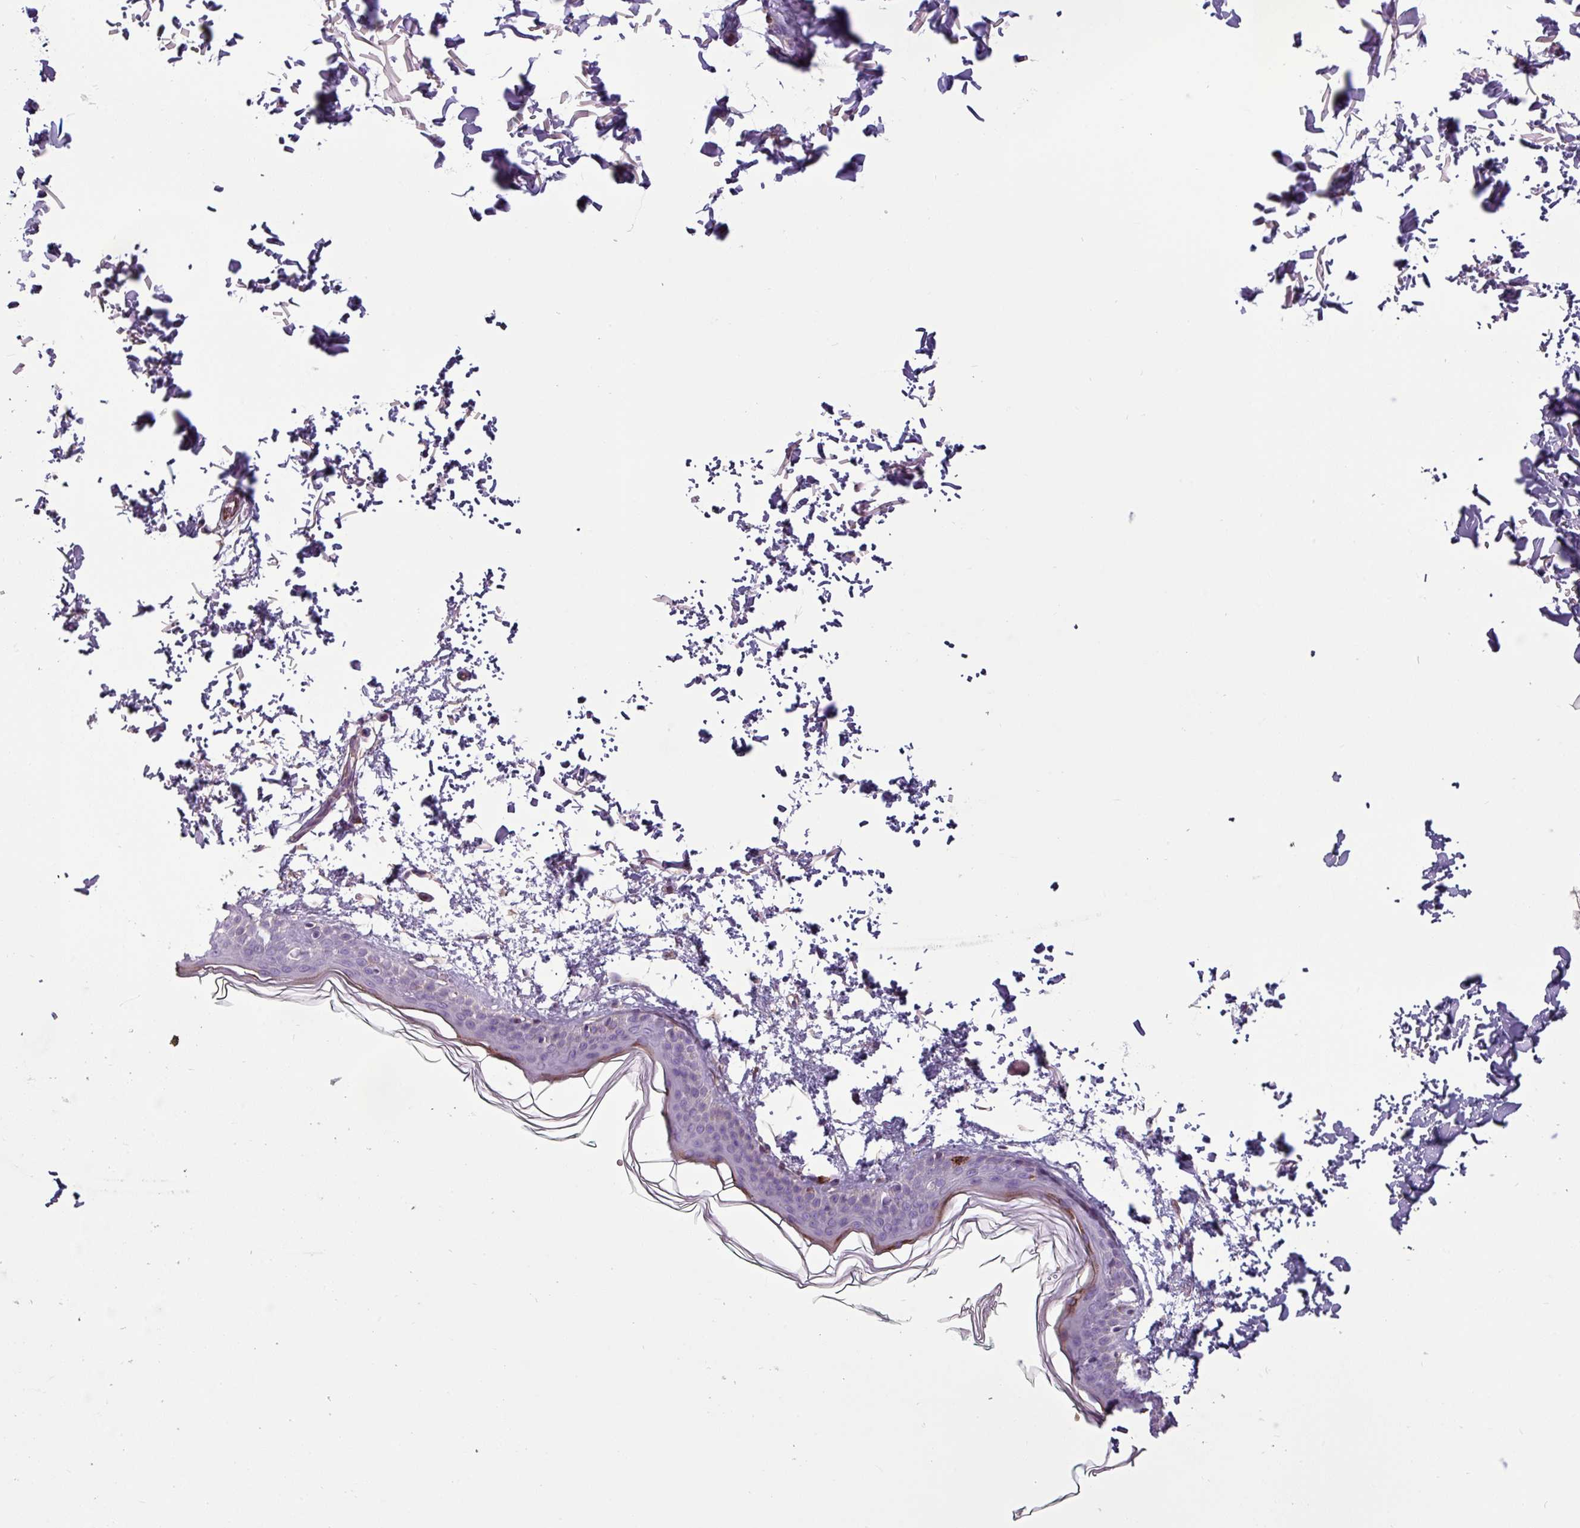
{"staining": {"intensity": "negative", "quantity": "none", "location": "none"}, "tissue": "skin", "cell_type": "Fibroblasts", "image_type": "normal", "snomed": [{"axis": "morphology", "description": "Normal tissue, NOS"}, {"axis": "topography", "description": "Skin"}], "caption": "IHC micrograph of benign skin: human skin stained with DAB exhibits no significant protein staining in fibroblasts. (Brightfield microscopy of DAB (3,3'-diaminobenzidine) immunohistochemistry (IHC) at high magnification).", "gene": "CD8A", "patient": {"sex": "male", "age": 66}}